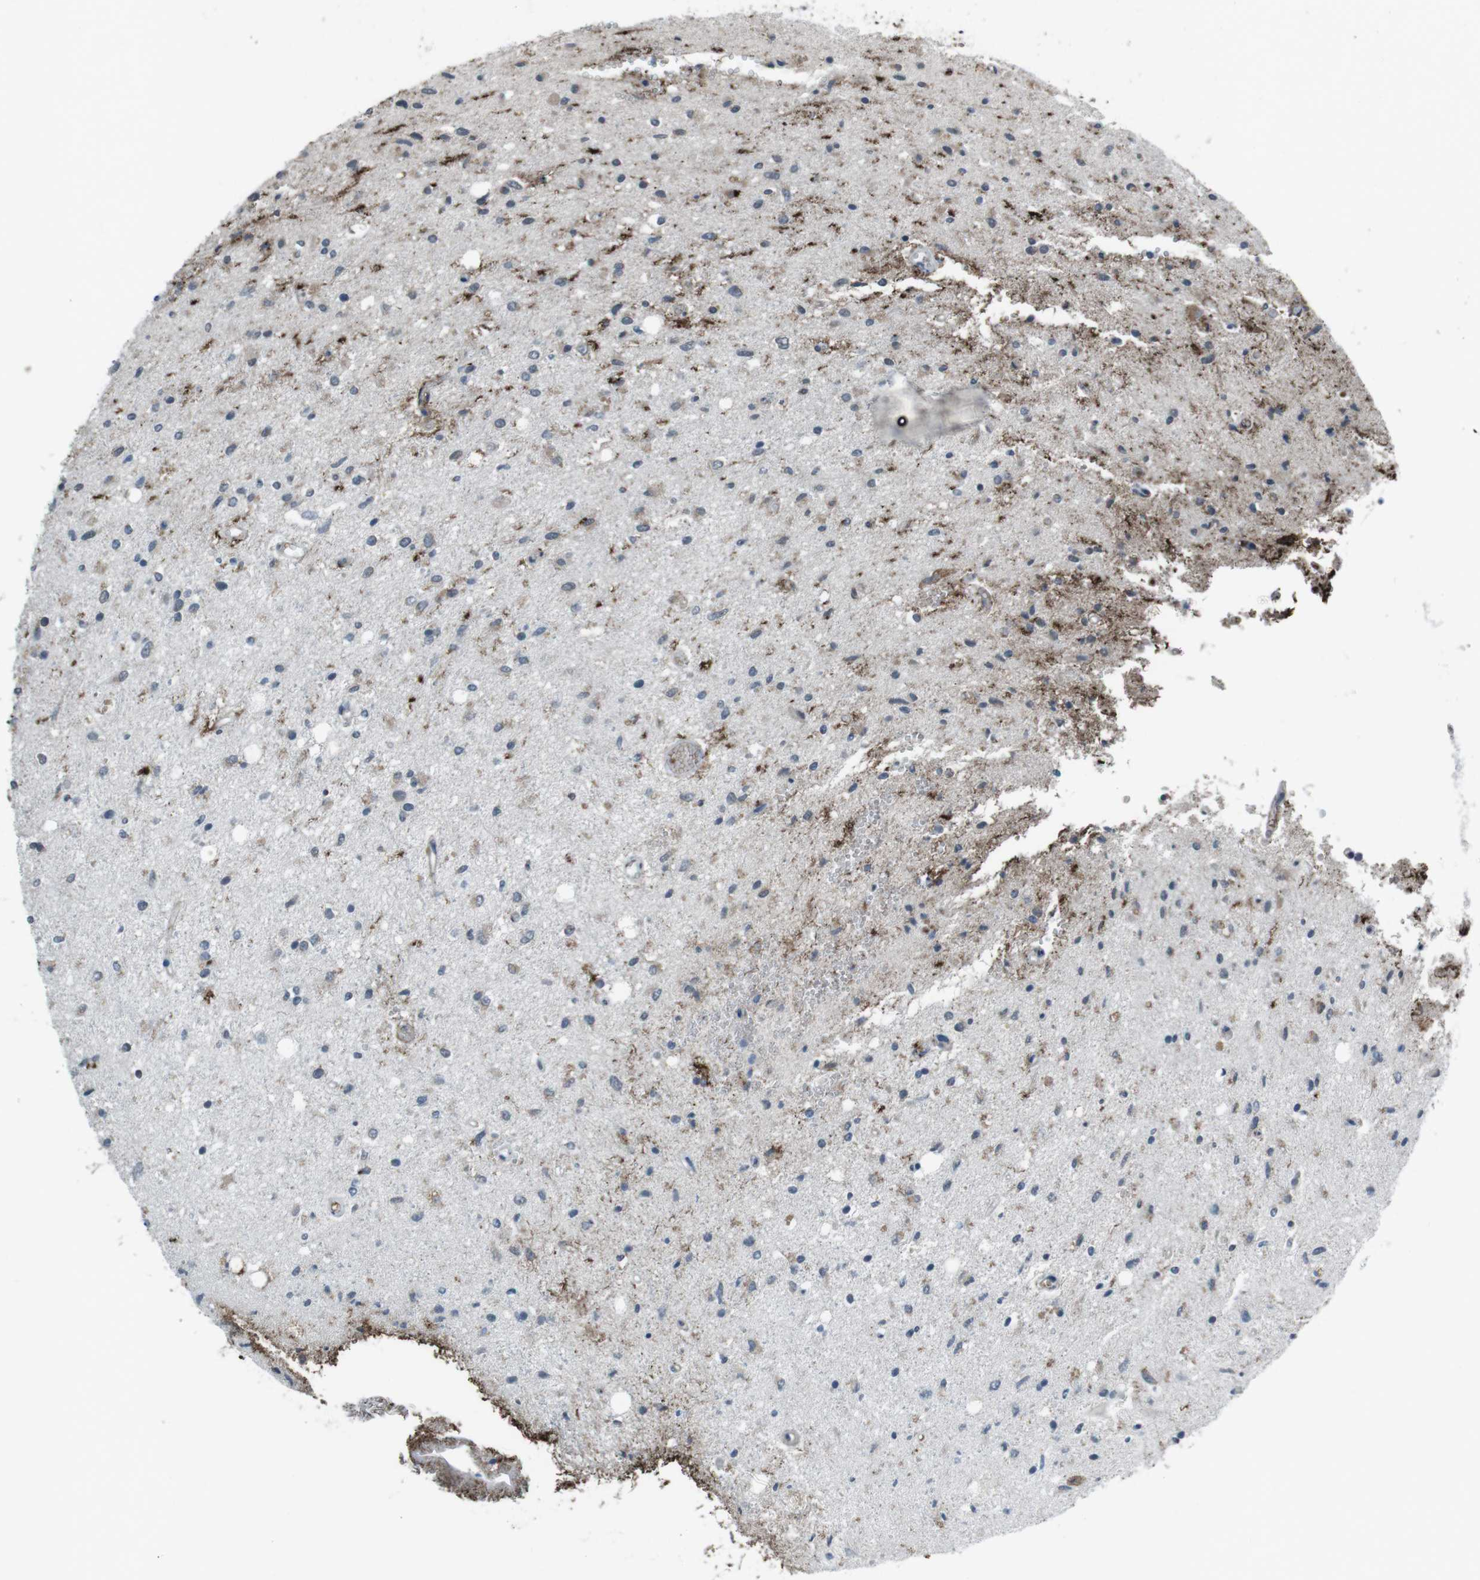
{"staining": {"intensity": "weak", "quantity": "<25%", "location": "cytoplasmic/membranous"}, "tissue": "glioma", "cell_type": "Tumor cells", "image_type": "cancer", "snomed": [{"axis": "morphology", "description": "Glioma, malignant, Low grade"}, {"axis": "topography", "description": "Brain"}], "caption": "High power microscopy histopathology image of an immunohistochemistry (IHC) micrograph of glioma, revealing no significant positivity in tumor cells.", "gene": "GDF10", "patient": {"sex": "male", "age": 77}}